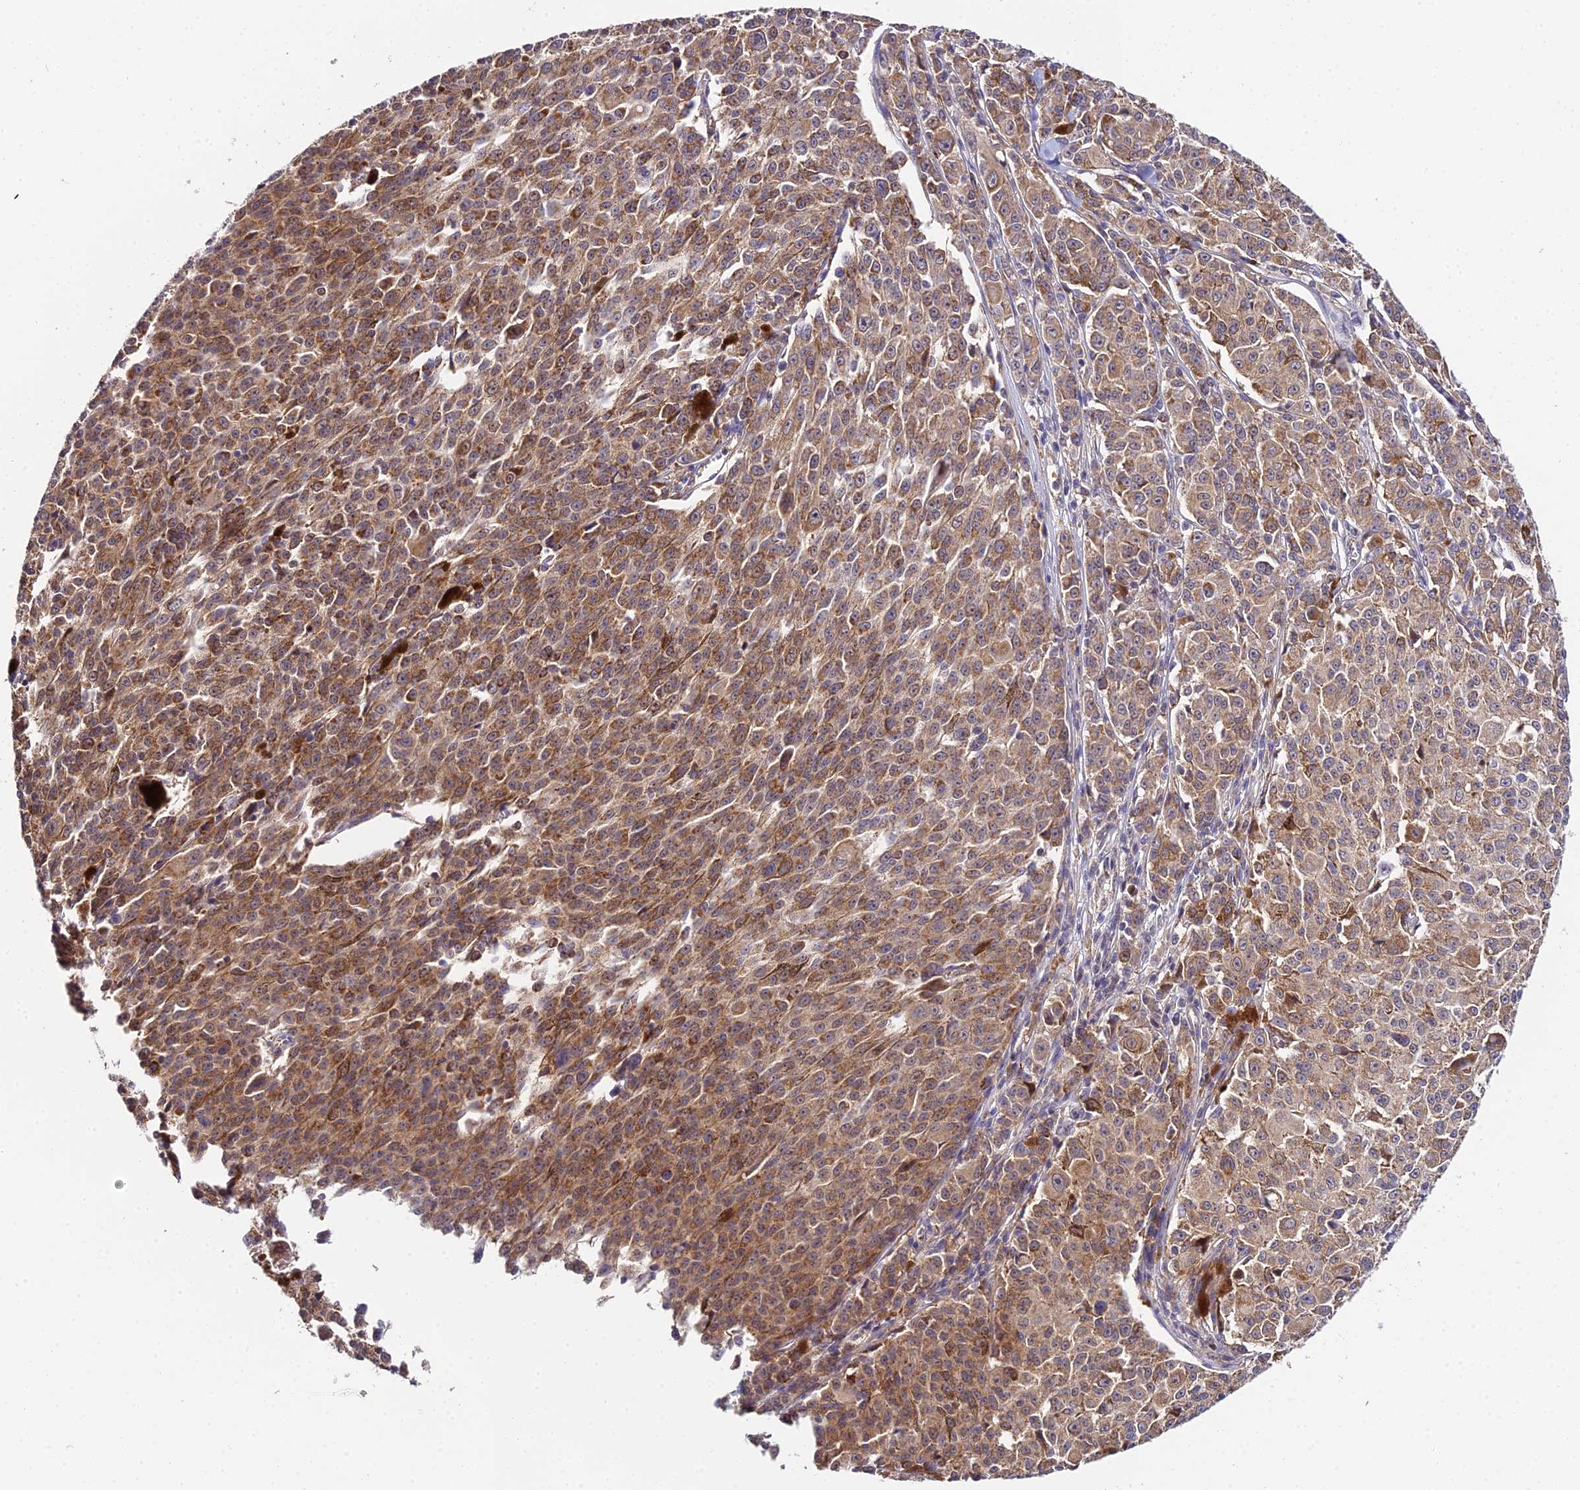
{"staining": {"intensity": "moderate", "quantity": ">75%", "location": "cytoplasmic/membranous"}, "tissue": "melanoma", "cell_type": "Tumor cells", "image_type": "cancer", "snomed": [{"axis": "morphology", "description": "Malignant melanoma, NOS"}, {"axis": "topography", "description": "Skin"}], "caption": "High-magnification brightfield microscopy of melanoma stained with DAB (brown) and counterstained with hematoxylin (blue). tumor cells exhibit moderate cytoplasmic/membranous positivity is seen in about>75% of cells. (Brightfield microscopy of DAB IHC at high magnification).", "gene": "ZBED8", "patient": {"sex": "female", "age": 52}}